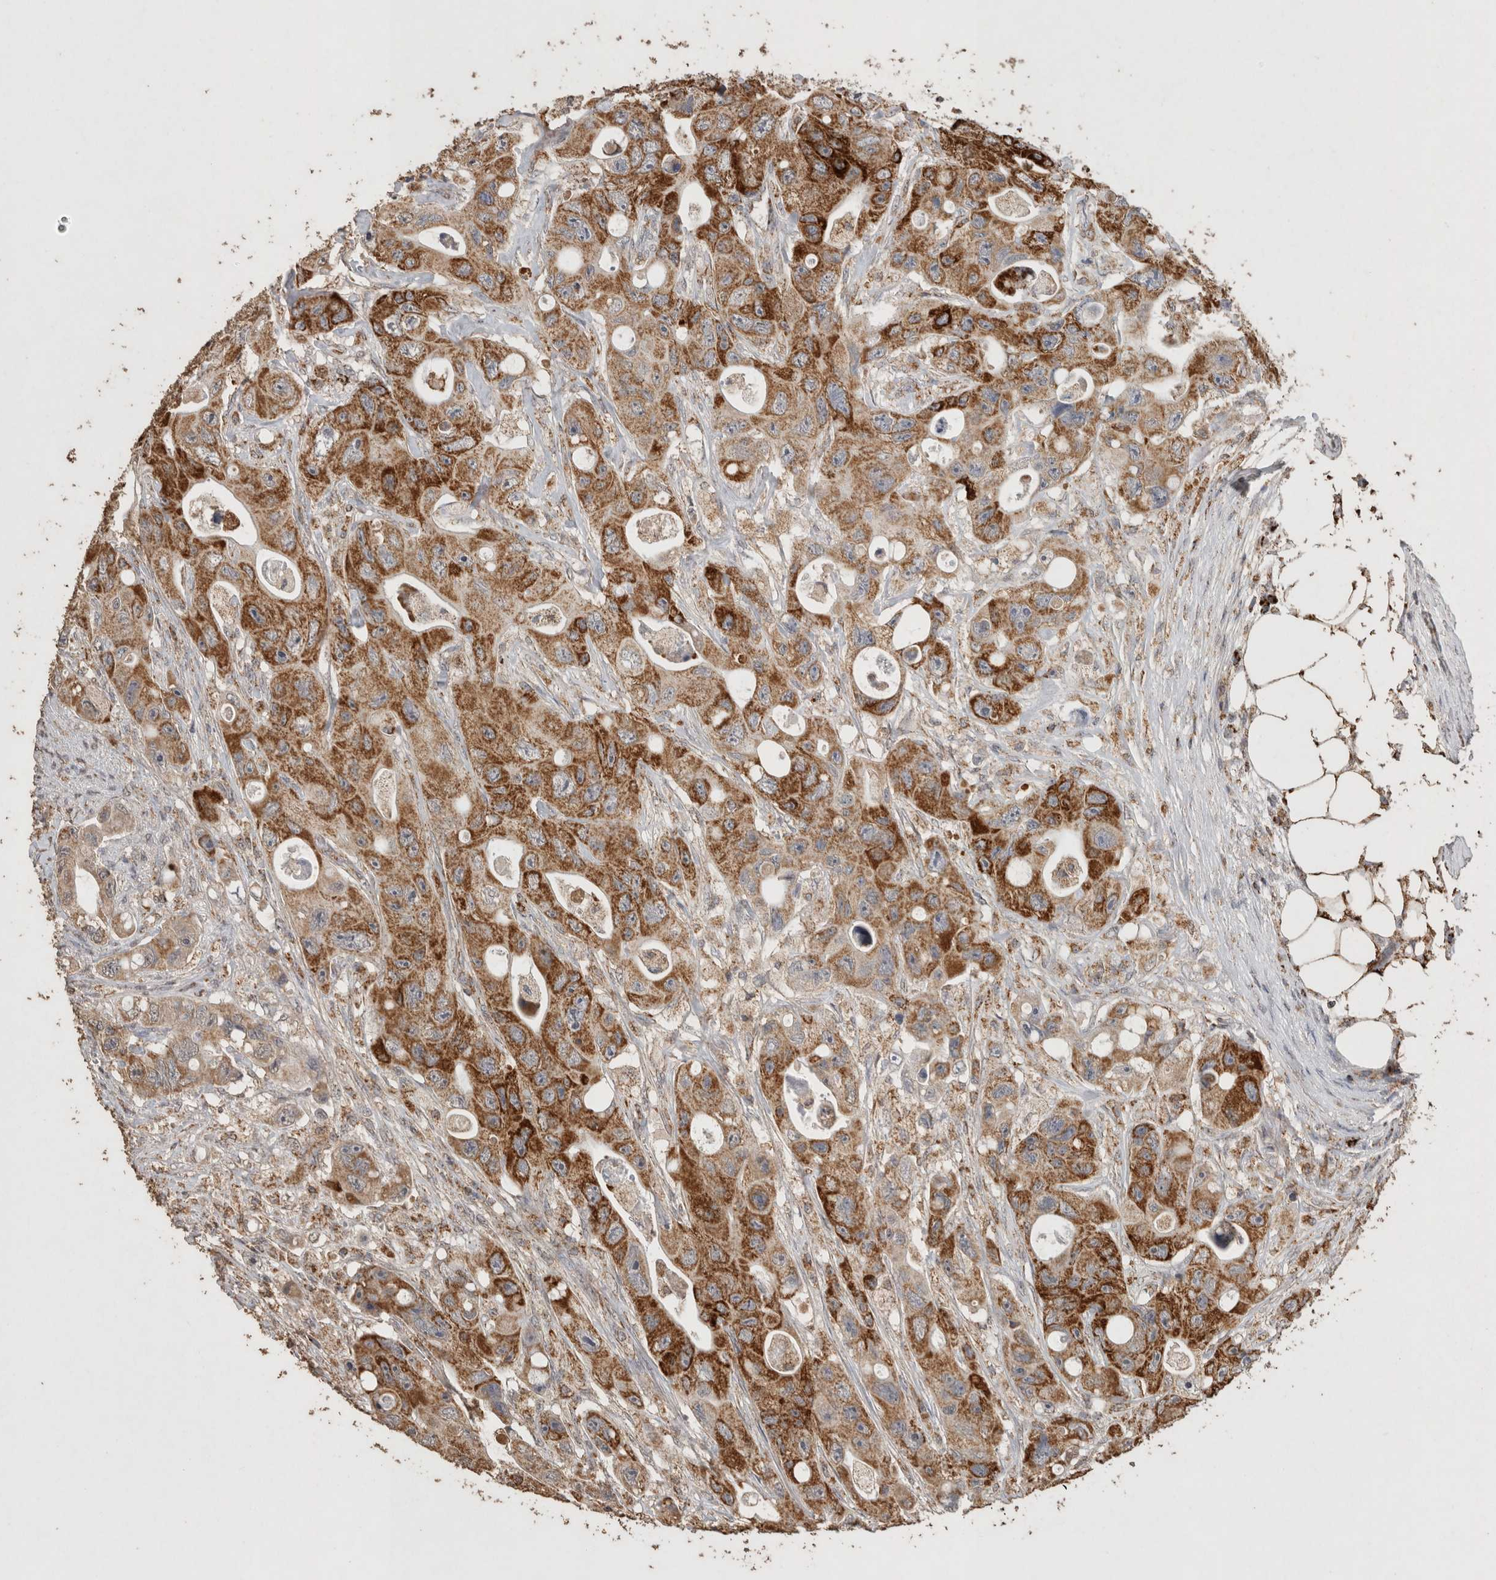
{"staining": {"intensity": "strong", "quantity": ">75%", "location": "cytoplasmic/membranous"}, "tissue": "colorectal cancer", "cell_type": "Tumor cells", "image_type": "cancer", "snomed": [{"axis": "morphology", "description": "Adenocarcinoma, NOS"}, {"axis": "topography", "description": "Colon"}], "caption": "Strong cytoplasmic/membranous expression for a protein is present in about >75% of tumor cells of colorectal cancer (adenocarcinoma) using immunohistochemistry.", "gene": "ACADM", "patient": {"sex": "female", "age": 46}}